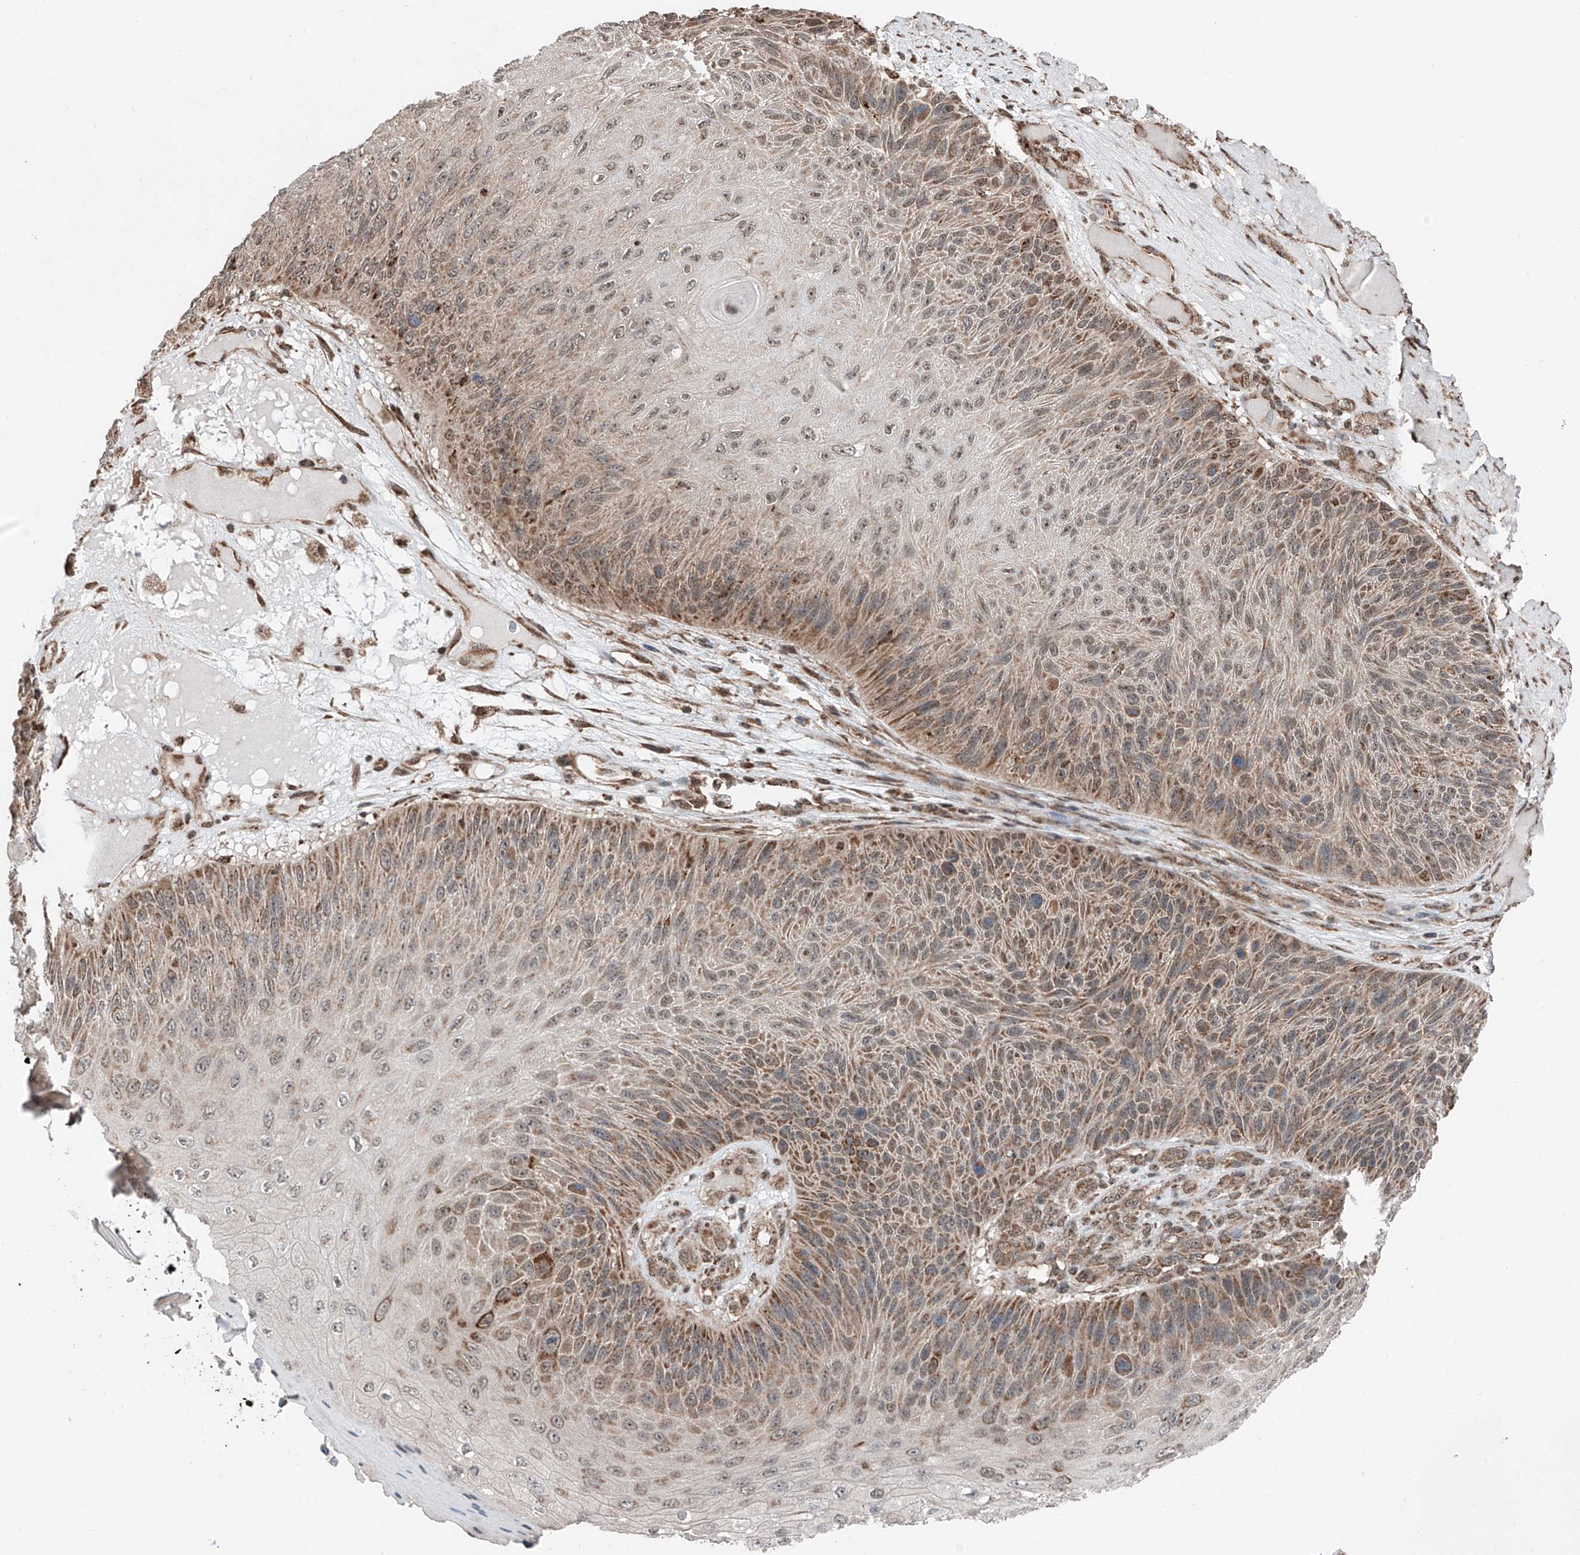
{"staining": {"intensity": "moderate", "quantity": ">75%", "location": "cytoplasmic/membranous"}, "tissue": "skin cancer", "cell_type": "Tumor cells", "image_type": "cancer", "snomed": [{"axis": "morphology", "description": "Squamous cell carcinoma, NOS"}, {"axis": "topography", "description": "Skin"}], "caption": "Brown immunohistochemical staining in skin cancer shows moderate cytoplasmic/membranous positivity in approximately >75% of tumor cells. The staining is performed using DAB (3,3'-diaminobenzidine) brown chromogen to label protein expression. The nuclei are counter-stained blue using hematoxylin.", "gene": "ZNF445", "patient": {"sex": "female", "age": 88}}